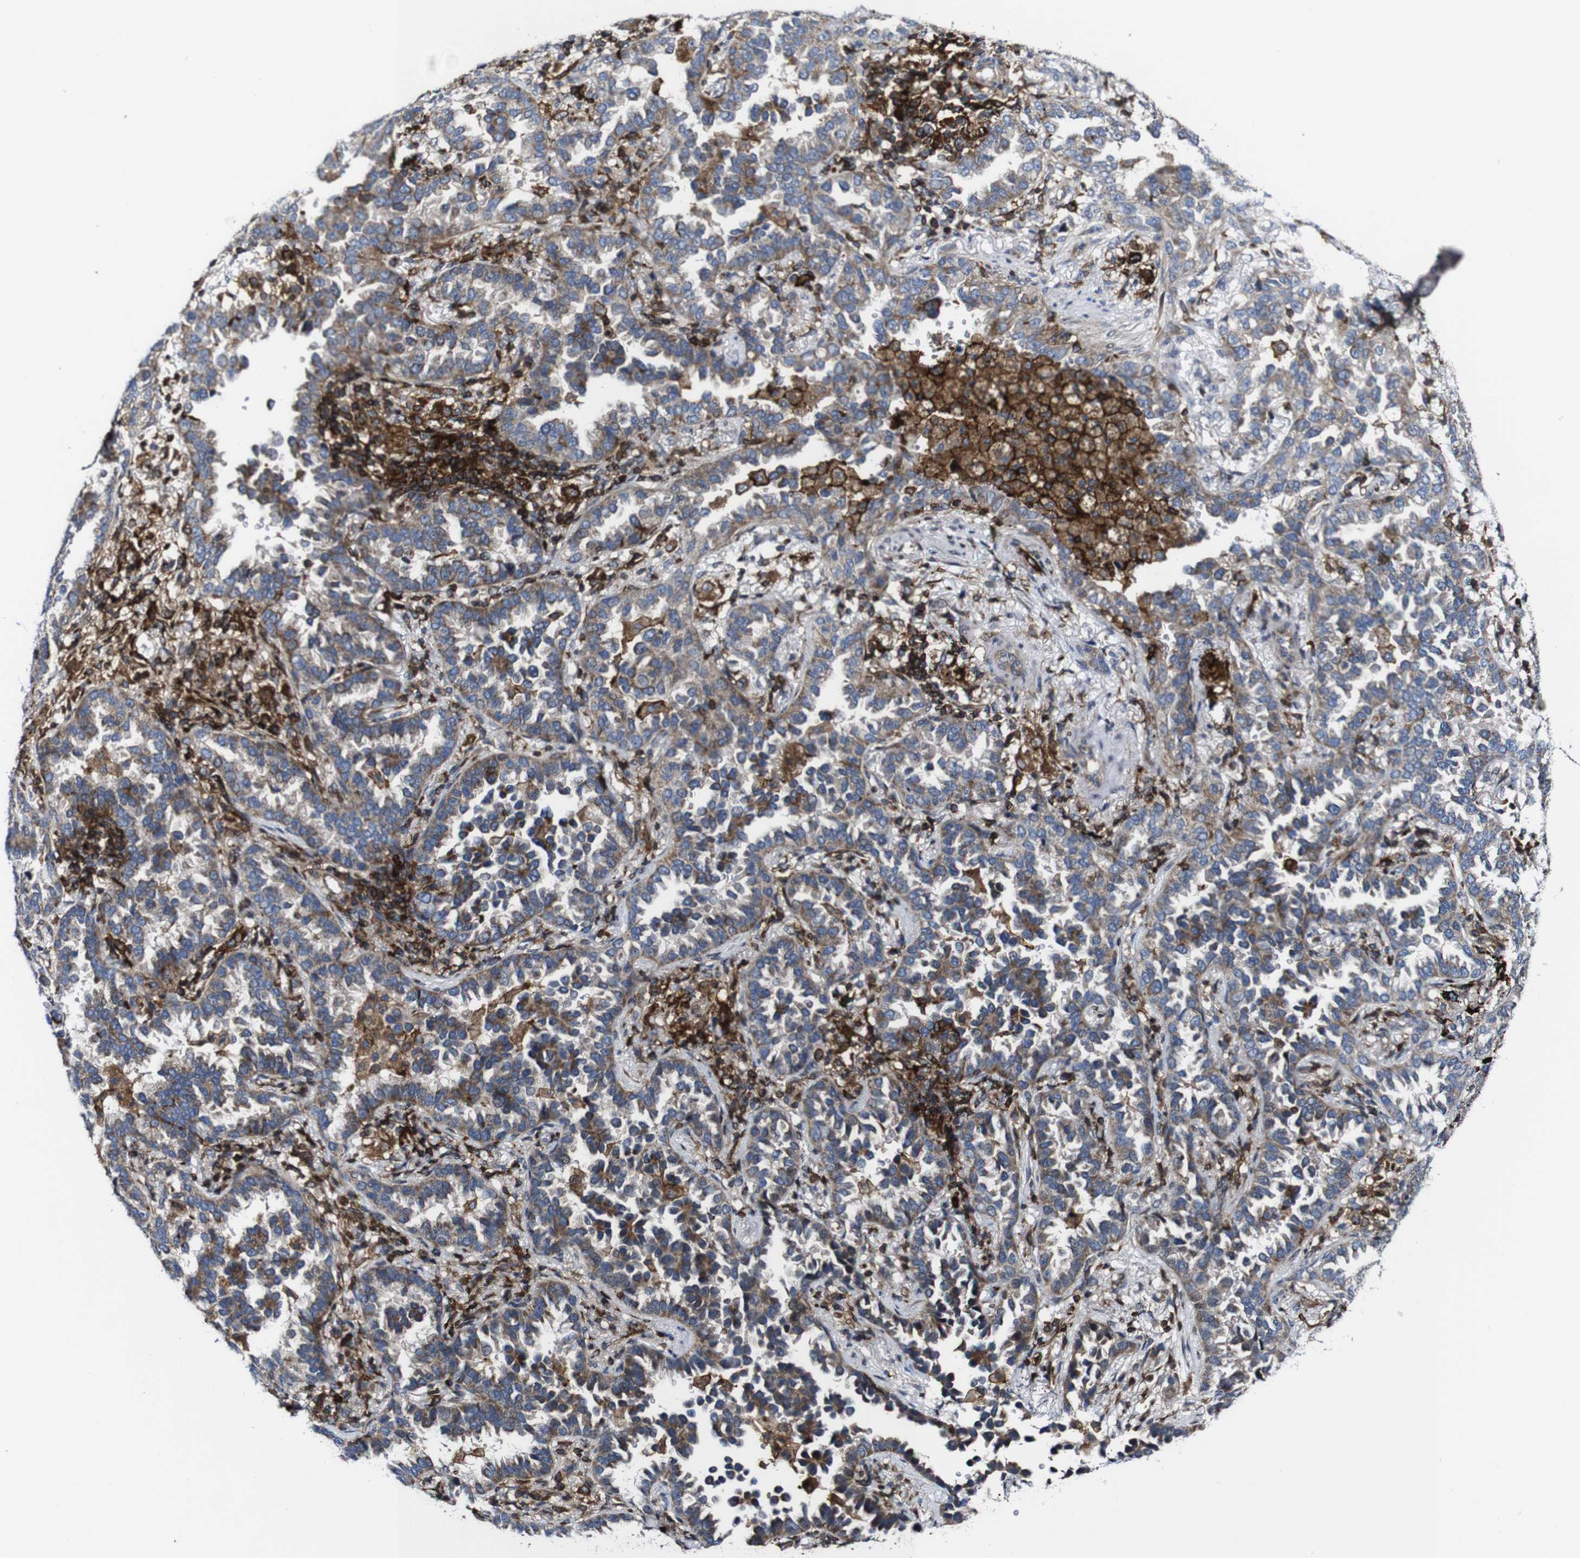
{"staining": {"intensity": "weak", "quantity": ">75%", "location": "cytoplasmic/membranous"}, "tissue": "lung cancer", "cell_type": "Tumor cells", "image_type": "cancer", "snomed": [{"axis": "morphology", "description": "Normal tissue, NOS"}, {"axis": "morphology", "description": "Adenocarcinoma, NOS"}, {"axis": "topography", "description": "Lung"}], "caption": "Lung cancer tissue shows weak cytoplasmic/membranous positivity in approximately >75% of tumor cells, visualized by immunohistochemistry. (Stains: DAB in brown, nuclei in blue, Microscopy: brightfield microscopy at high magnification).", "gene": "JAK2", "patient": {"sex": "male", "age": 59}}